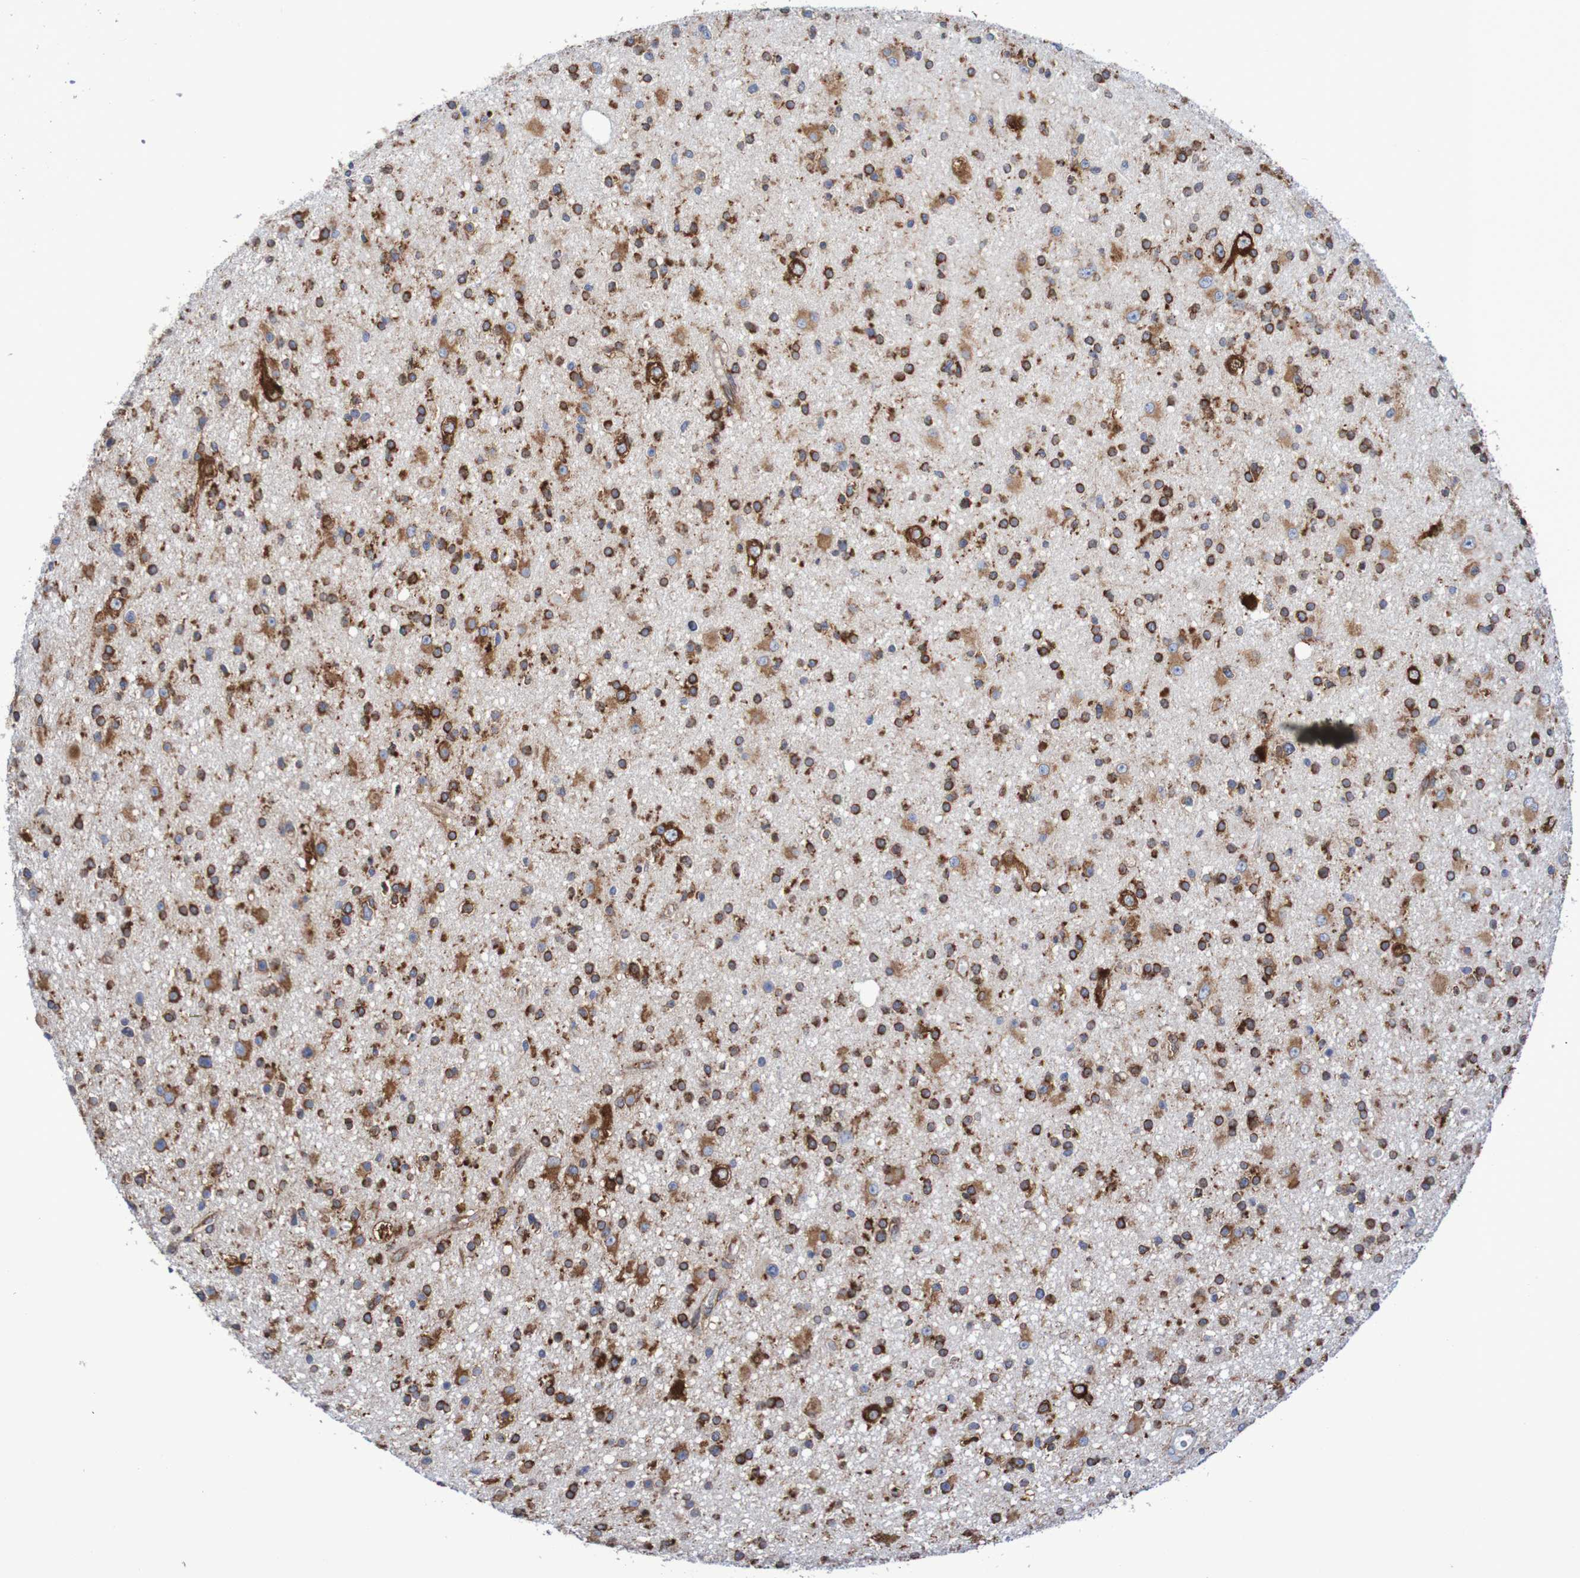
{"staining": {"intensity": "strong", "quantity": ">75%", "location": "cytoplasmic/membranous"}, "tissue": "glioma", "cell_type": "Tumor cells", "image_type": "cancer", "snomed": [{"axis": "morphology", "description": "Glioma, malignant, High grade"}, {"axis": "topography", "description": "Brain"}], "caption": "Malignant glioma (high-grade) stained for a protein shows strong cytoplasmic/membranous positivity in tumor cells.", "gene": "FXR2", "patient": {"sex": "male", "age": 33}}